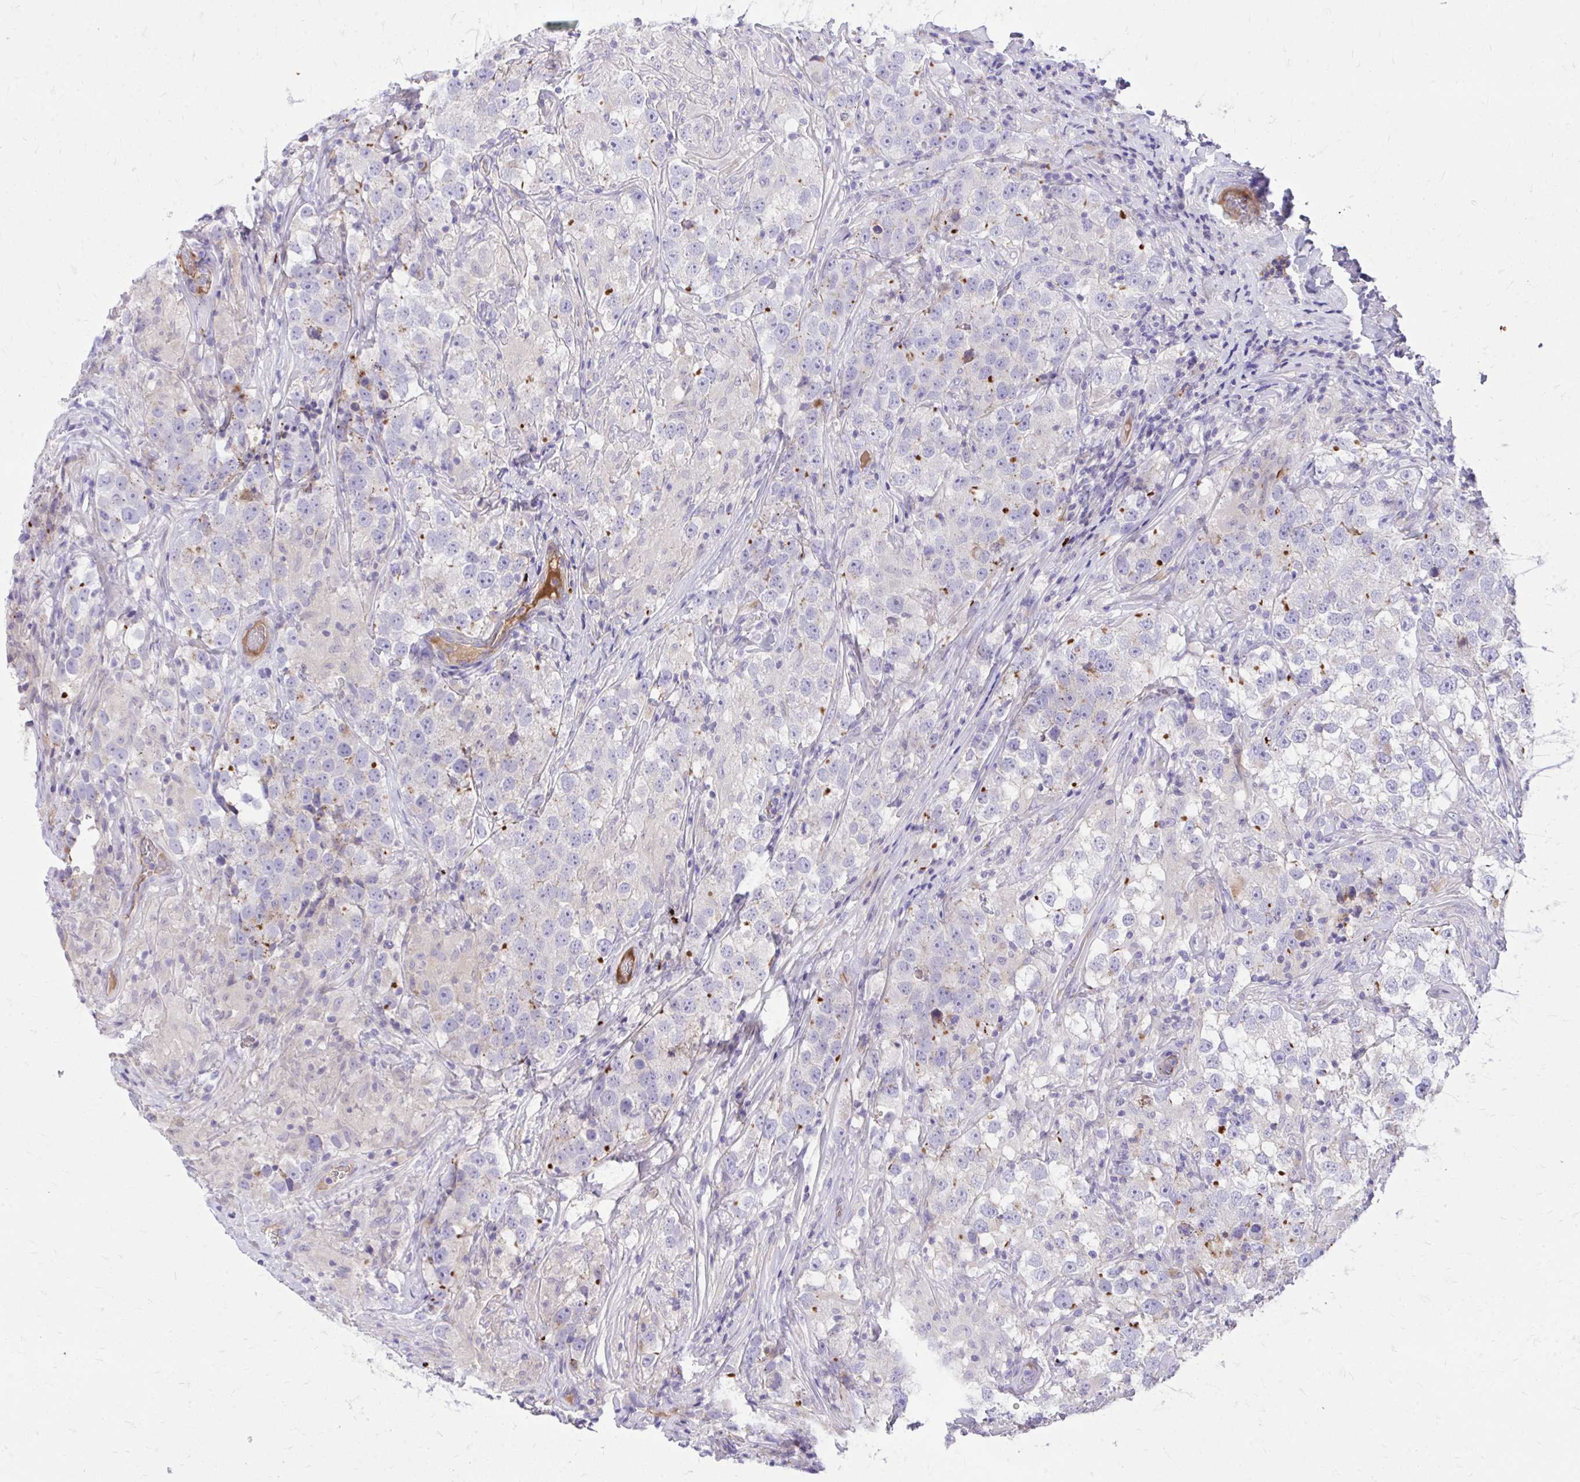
{"staining": {"intensity": "moderate", "quantity": "<25%", "location": "cytoplasmic/membranous"}, "tissue": "testis cancer", "cell_type": "Tumor cells", "image_type": "cancer", "snomed": [{"axis": "morphology", "description": "Seminoma, NOS"}, {"axis": "topography", "description": "Testis"}], "caption": "Moderate cytoplasmic/membranous expression for a protein is seen in about <25% of tumor cells of seminoma (testis) using immunohistochemistry (IHC).", "gene": "TP53I11", "patient": {"sex": "male", "age": 46}}